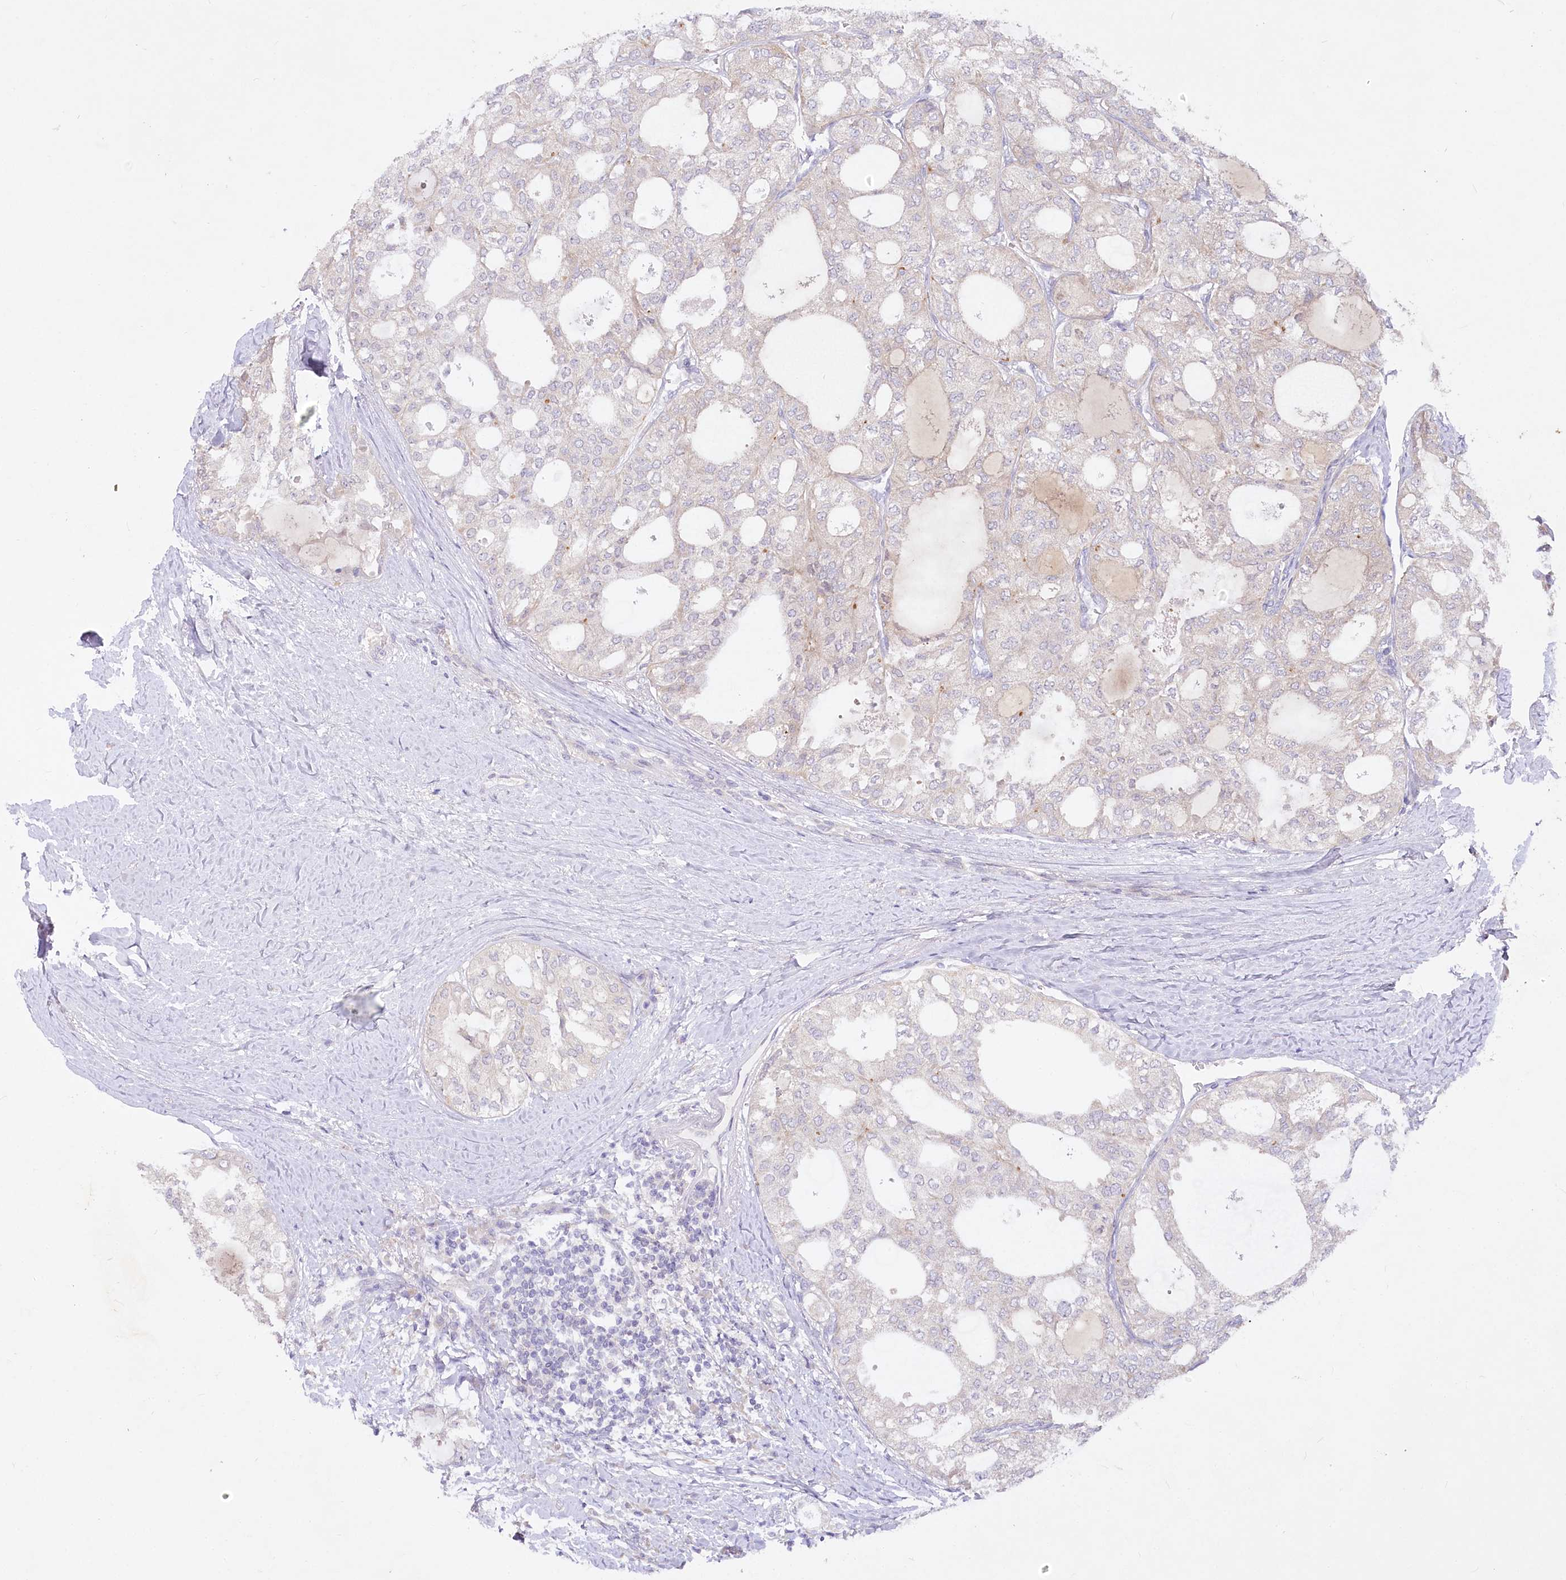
{"staining": {"intensity": "negative", "quantity": "none", "location": "none"}, "tissue": "thyroid cancer", "cell_type": "Tumor cells", "image_type": "cancer", "snomed": [{"axis": "morphology", "description": "Follicular adenoma carcinoma, NOS"}, {"axis": "topography", "description": "Thyroid gland"}], "caption": "Immunohistochemical staining of human thyroid cancer (follicular adenoma carcinoma) displays no significant staining in tumor cells.", "gene": "EFHC2", "patient": {"sex": "male", "age": 75}}